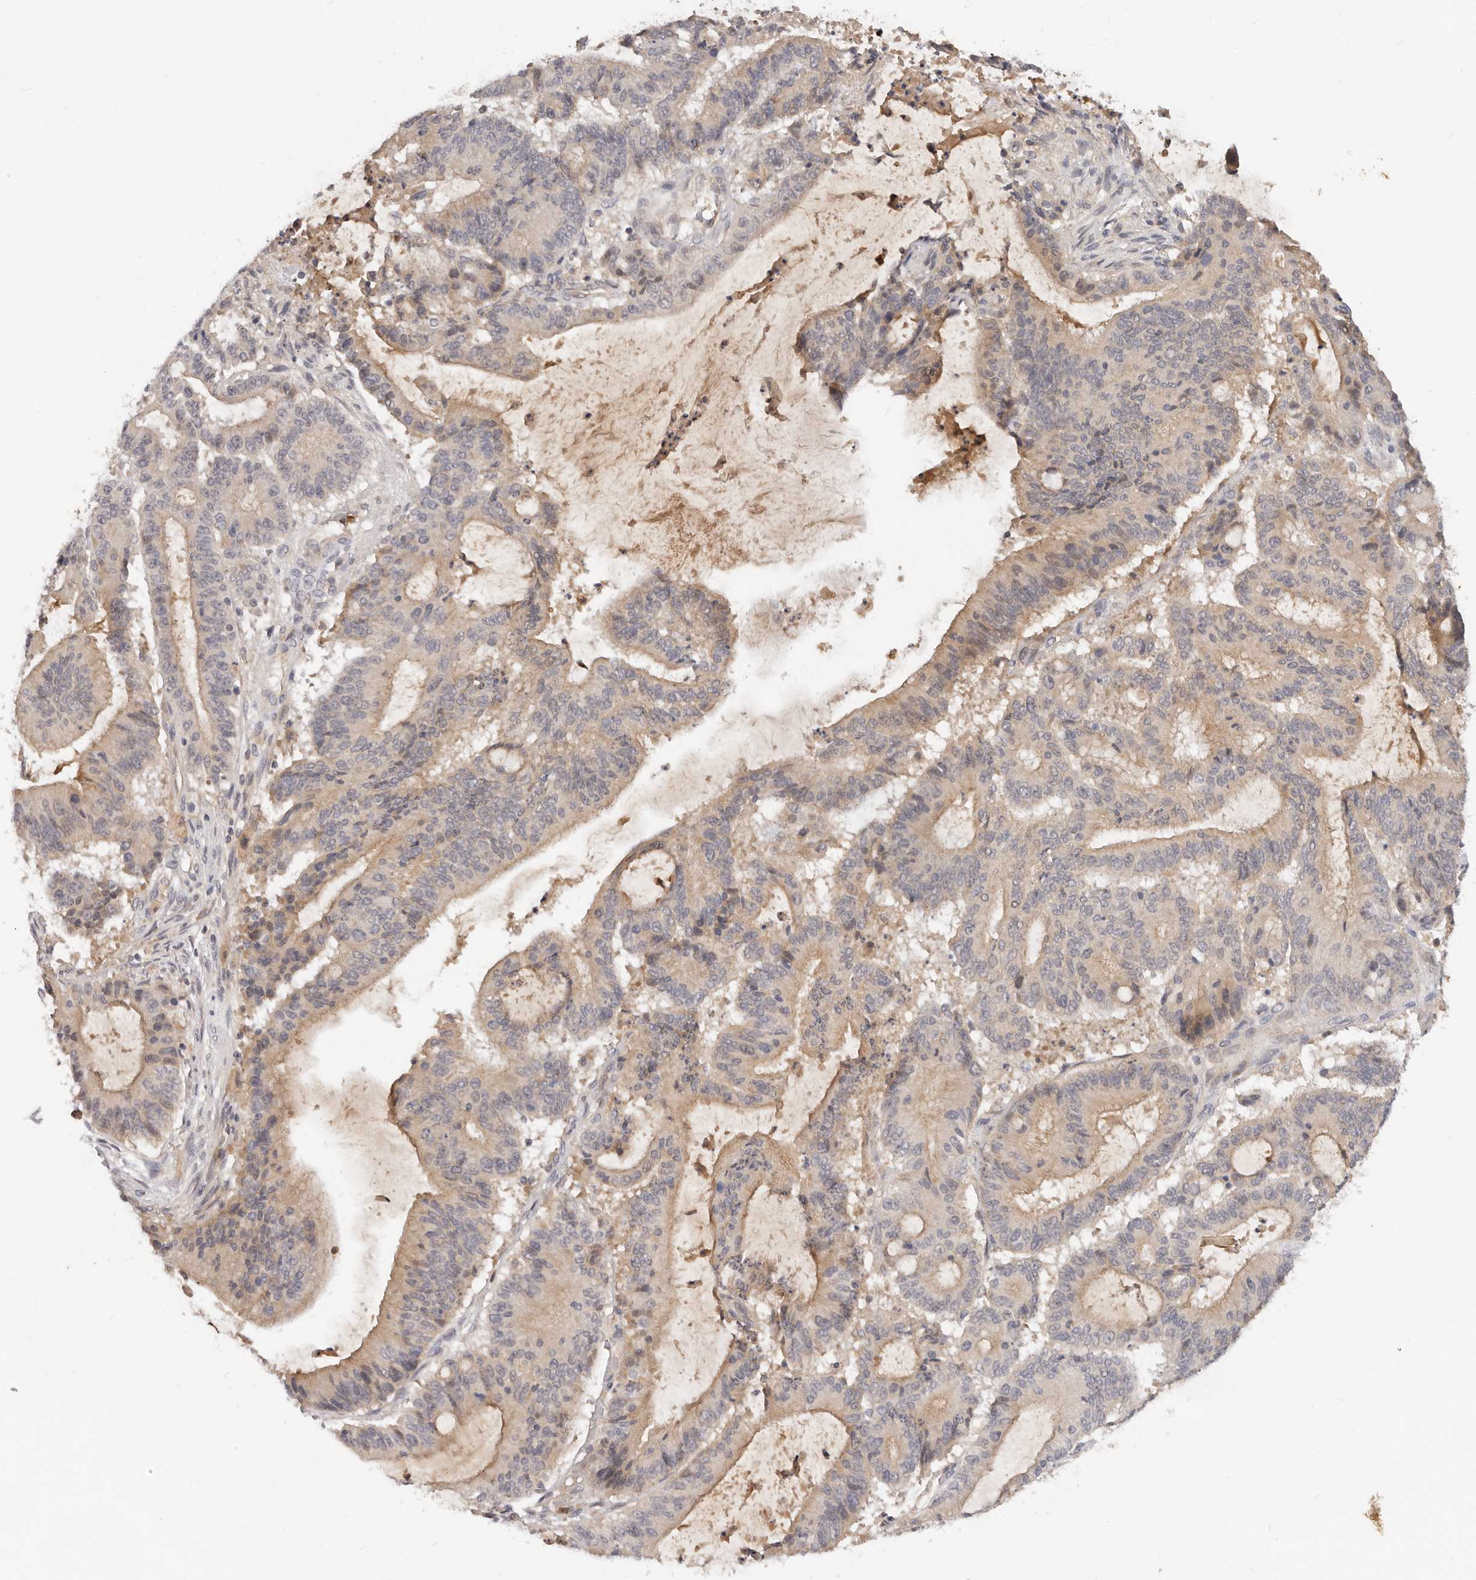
{"staining": {"intensity": "moderate", "quantity": "<25%", "location": "cytoplasmic/membranous"}, "tissue": "liver cancer", "cell_type": "Tumor cells", "image_type": "cancer", "snomed": [{"axis": "morphology", "description": "Normal tissue, NOS"}, {"axis": "morphology", "description": "Cholangiocarcinoma"}, {"axis": "topography", "description": "Liver"}, {"axis": "topography", "description": "Peripheral nerve tissue"}], "caption": "IHC image of neoplastic tissue: liver cancer stained using immunohistochemistry reveals low levels of moderate protein expression localized specifically in the cytoplasmic/membranous of tumor cells, appearing as a cytoplasmic/membranous brown color.", "gene": "USP49", "patient": {"sex": "female", "age": 73}}